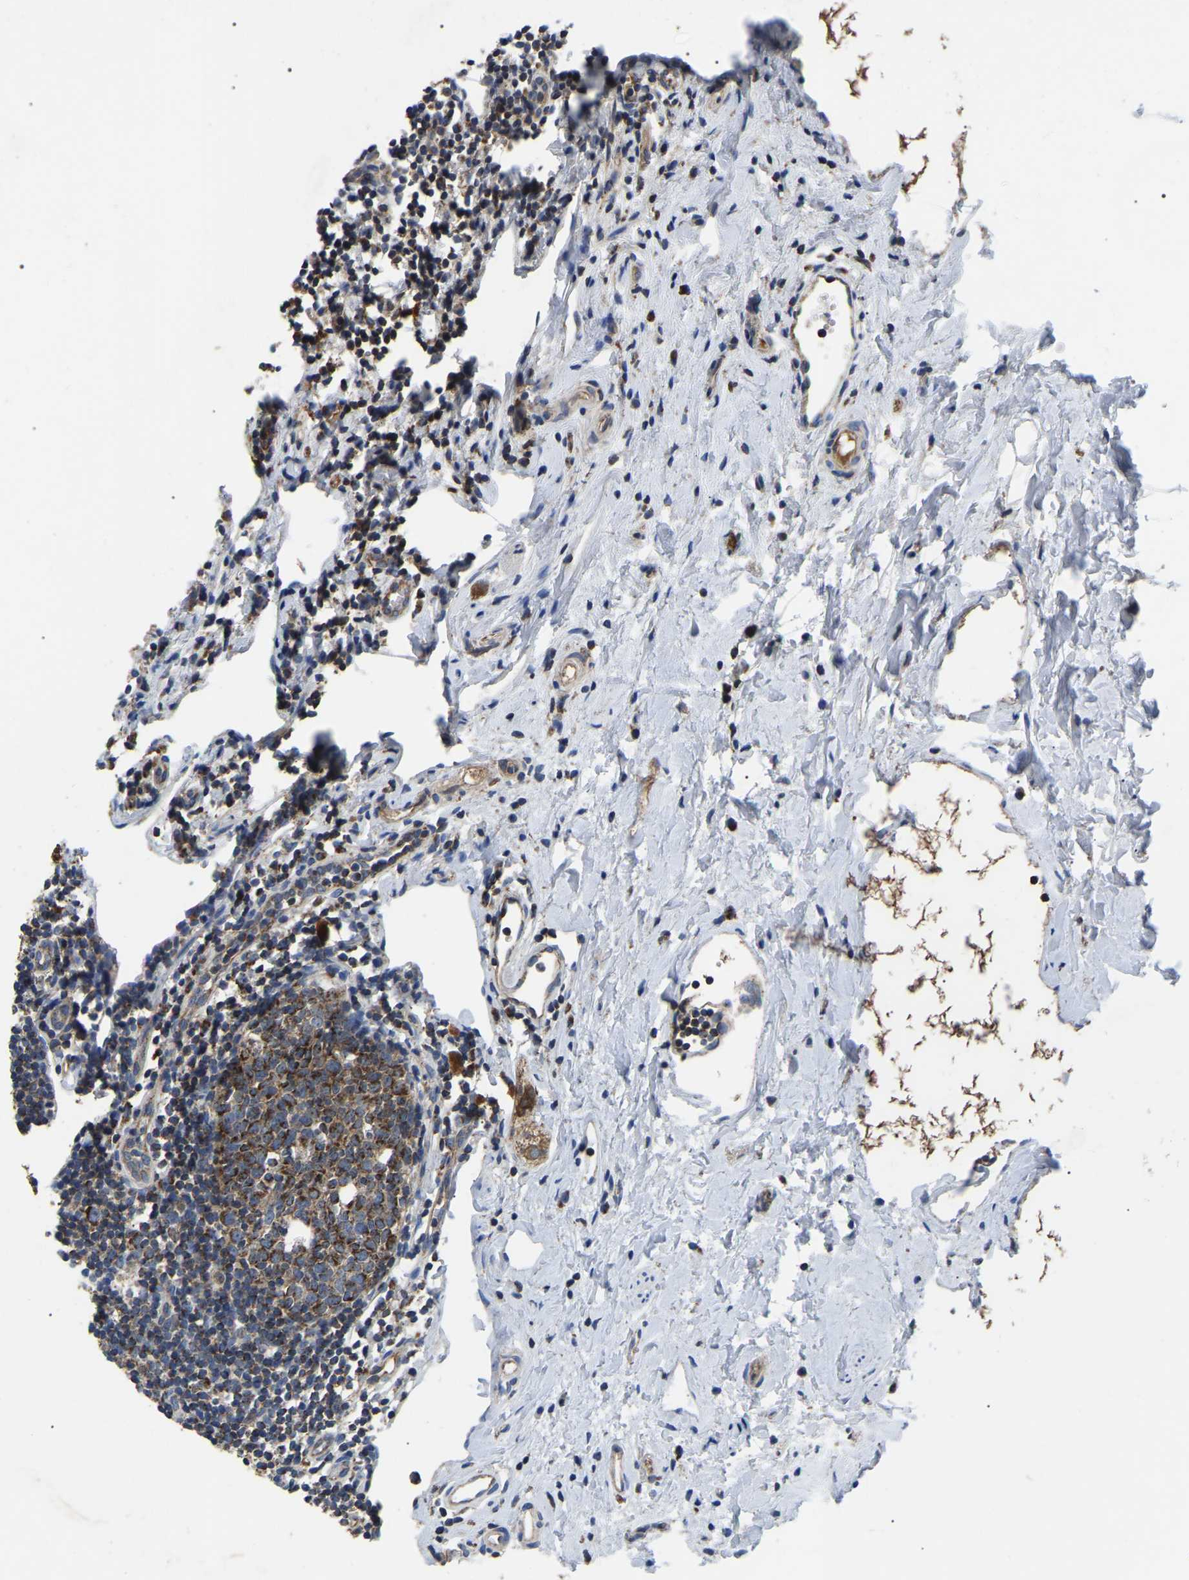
{"staining": {"intensity": "strong", "quantity": ">75%", "location": "cytoplasmic/membranous"}, "tissue": "appendix", "cell_type": "Glandular cells", "image_type": "normal", "snomed": [{"axis": "morphology", "description": "Normal tissue, NOS"}, {"axis": "topography", "description": "Appendix"}], "caption": "Glandular cells demonstrate high levels of strong cytoplasmic/membranous positivity in approximately >75% of cells in benign human appendix. Nuclei are stained in blue.", "gene": "PPM1E", "patient": {"sex": "female", "age": 20}}